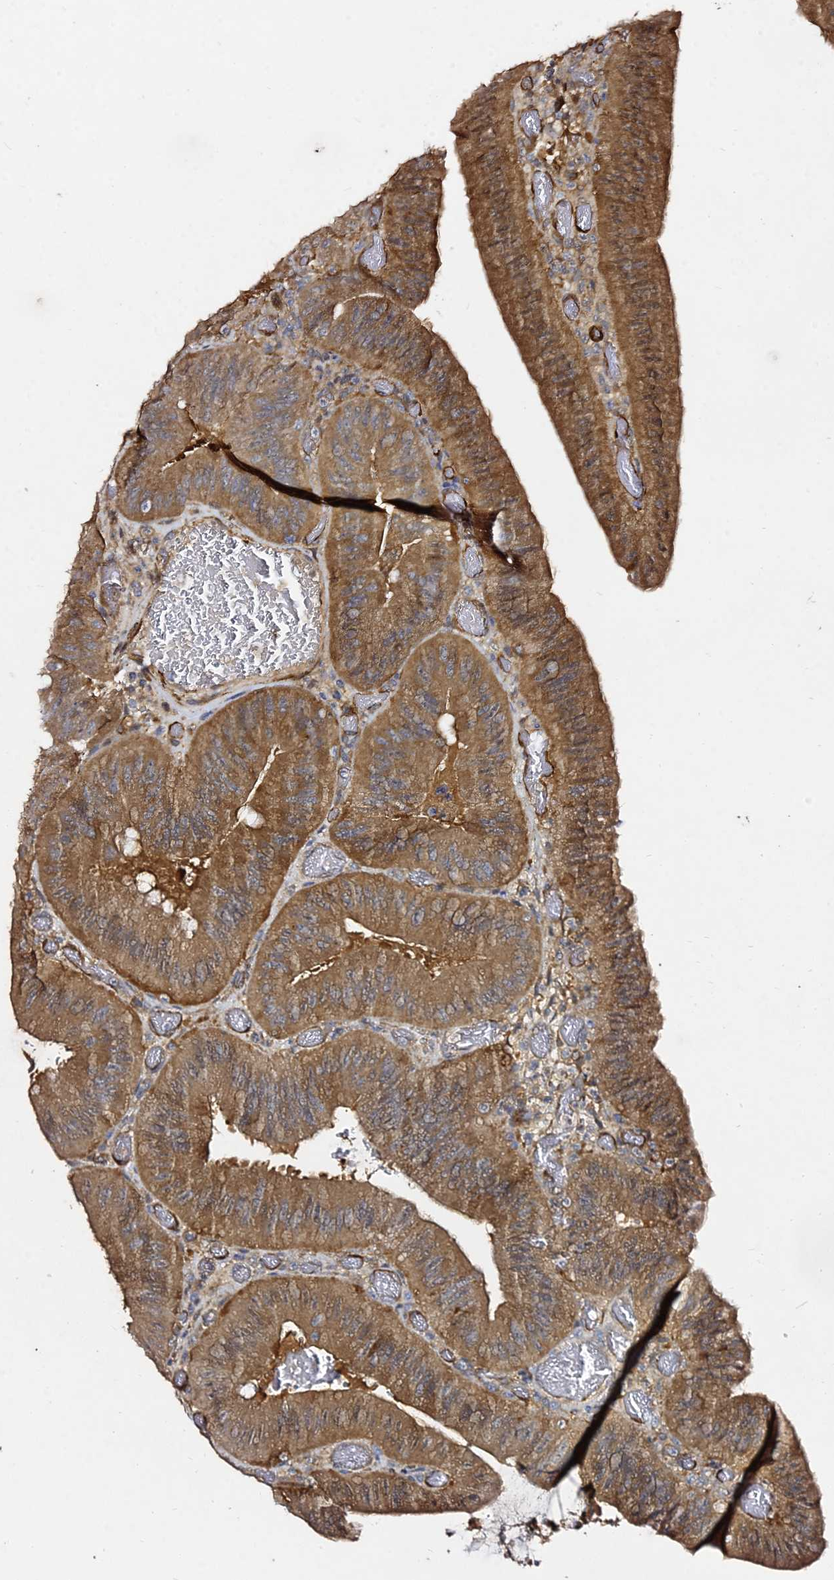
{"staining": {"intensity": "moderate", "quantity": ">75%", "location": "cytoplasmic/membranous"}, "tissue": "colorectal cancer", "cell_type": "Tumor cells", "image_type": "cancer", "snomed": [{"axis": "morphology", "description": "Adenocarcinoma, NOS"}, {"axis": "topography", "description": "Colon"}], "caption": "Colorectal cancer (adenocarcinoma) stained with a brown dye displays moderate cytoplasmic/membranous positive positivity in approximately >75% of tumor cells.", "gene": "GRTP1", "patient": {"sex": "female", "age": 43}}